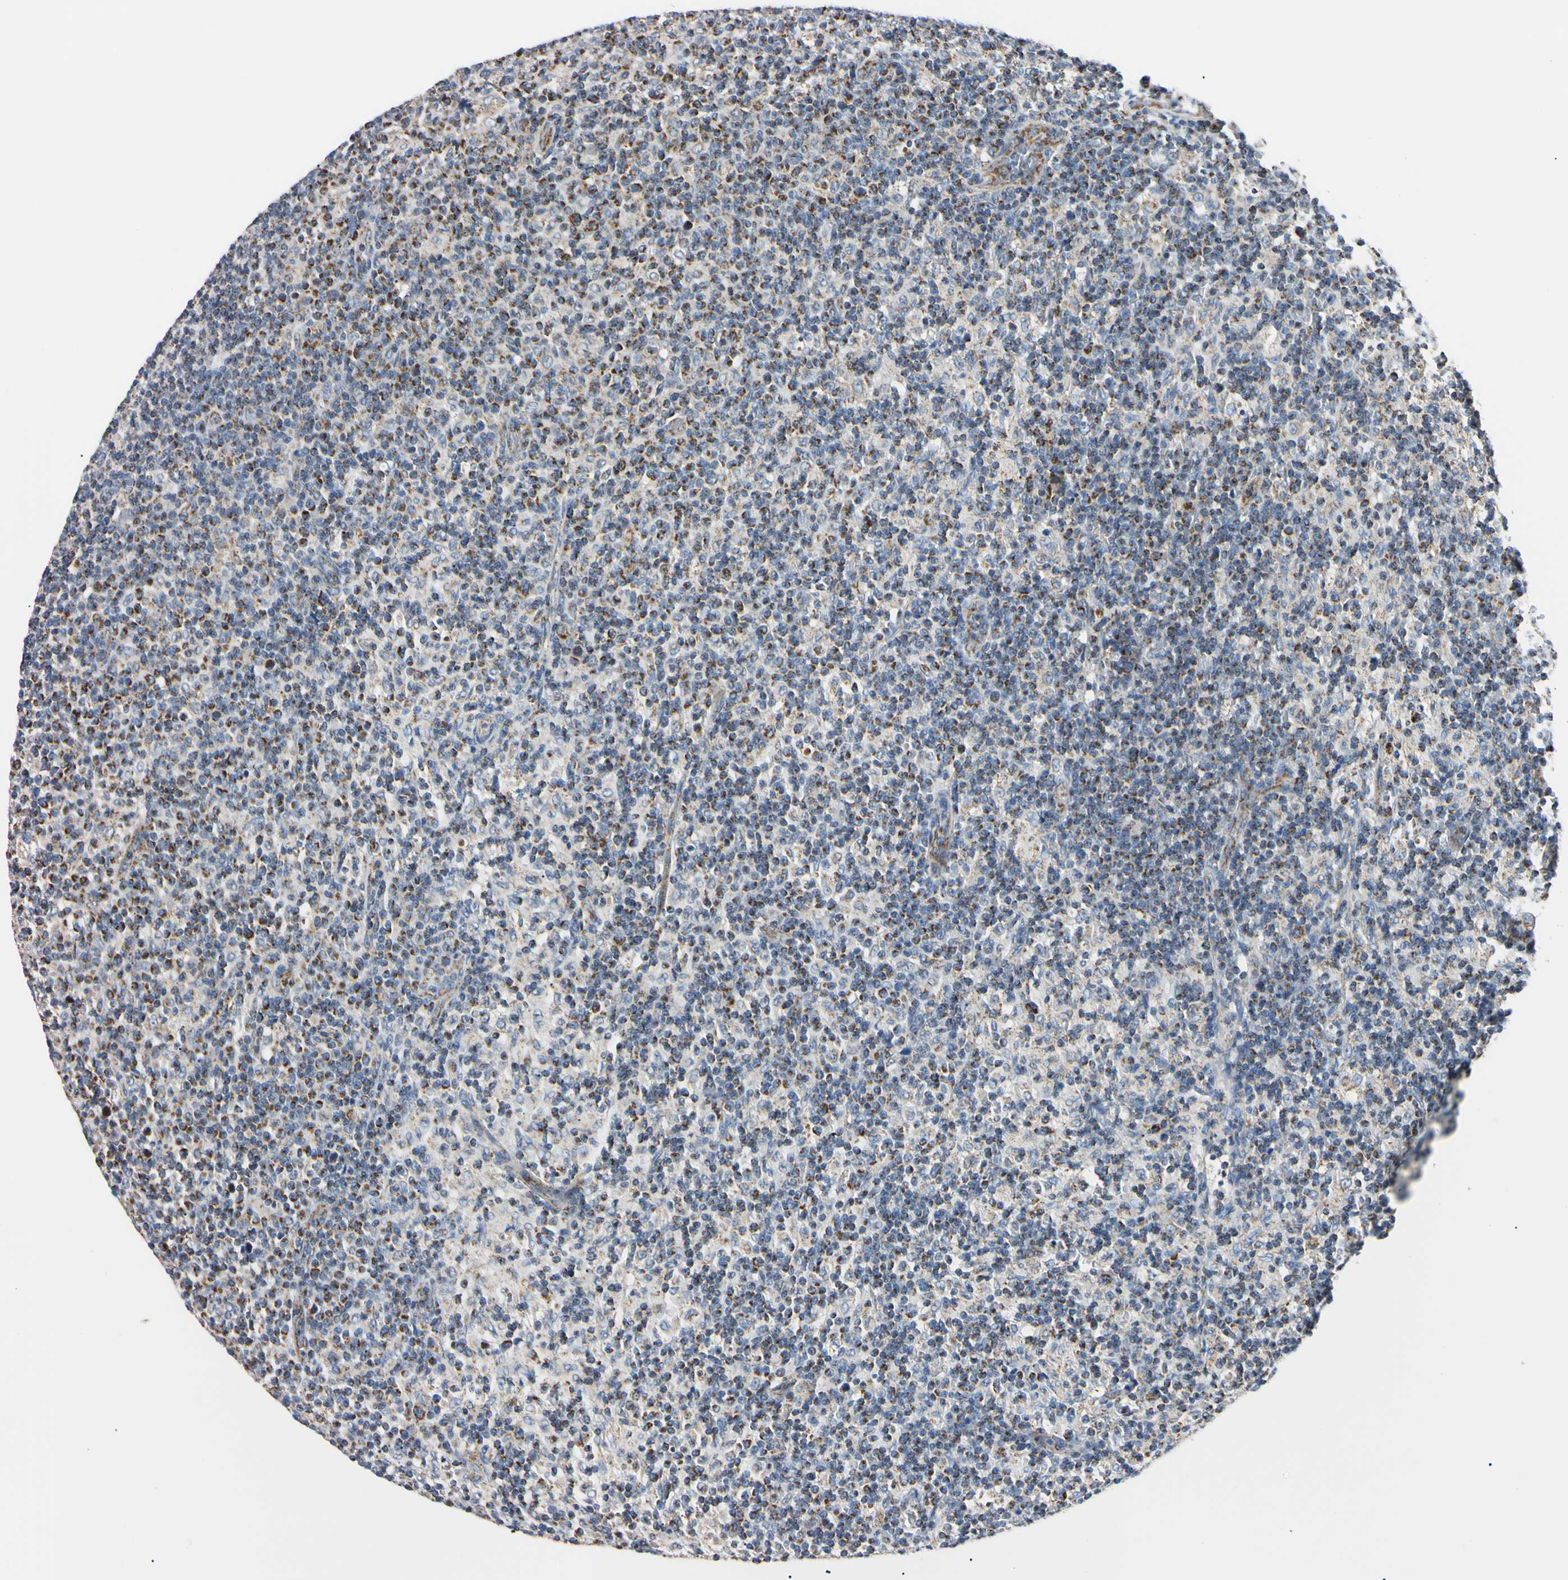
{"staining": {"intensity": "negative", "quantity": "none", "location": "none"}, "tissue": "lymph node", "cell_type": "Germinal center cells", "image_type": "normal", "snomed": [{"axis": "morphology", "description": "Normal tissue, NOS"}, {"axis": "morphology", "description": "Inflammation, NOS"}, {"axis": "topography", "description": "Lymph node"}], "caption": "Immunohistochemical staining of benign lymph node shows no significant expression in germinal center cells. (DAB (3,3'-diaminobenzidine) immunohistochemistry (IHC), high magnification).", "gene": "CLPP", "patient": {"sex": "male", "age": 55}}